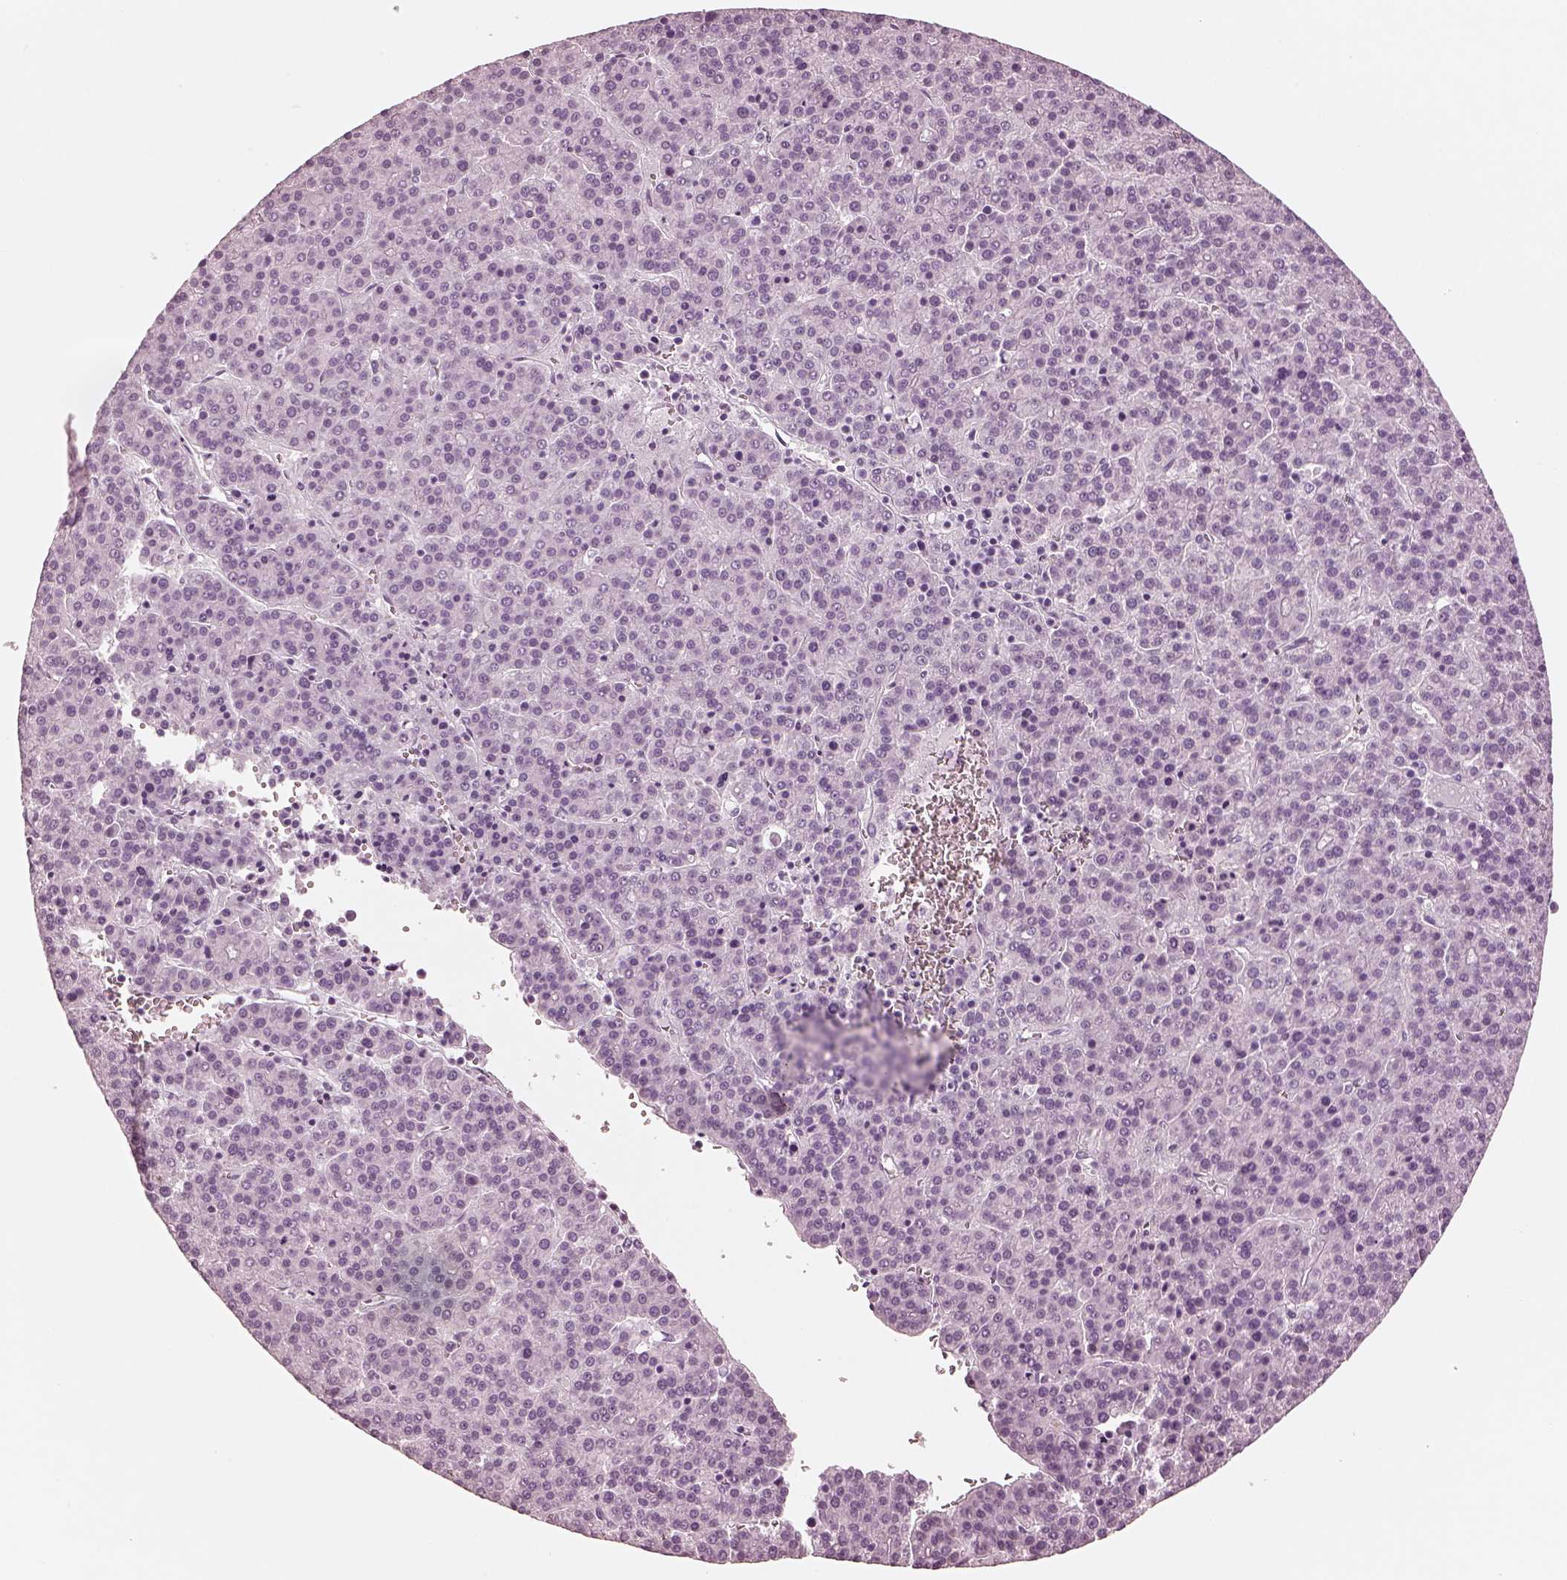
{"staining": {"intensity": "negative", "quantity": "none", "location": "none"}, "tissue": "liver cancer", "cell_type": "Tumor cells", "image_type": "cancer", "snomed": [{"axis": "morphology", "description": "Carcinoma, Hepatocellular, NOS"}, {"axis": "topography", "description": "Liver"}], "caption": "There is no significant expression in tumor cells of liver cancer (hepatocellular carcinoma). The staining was performed using DAB to visualize the protein expression in brown, while the nuclei were stained in blue with hematoxylin (Magnification: 20x).", "gene": "CSH1", "patient": {"sex": "female", "age": 58}}